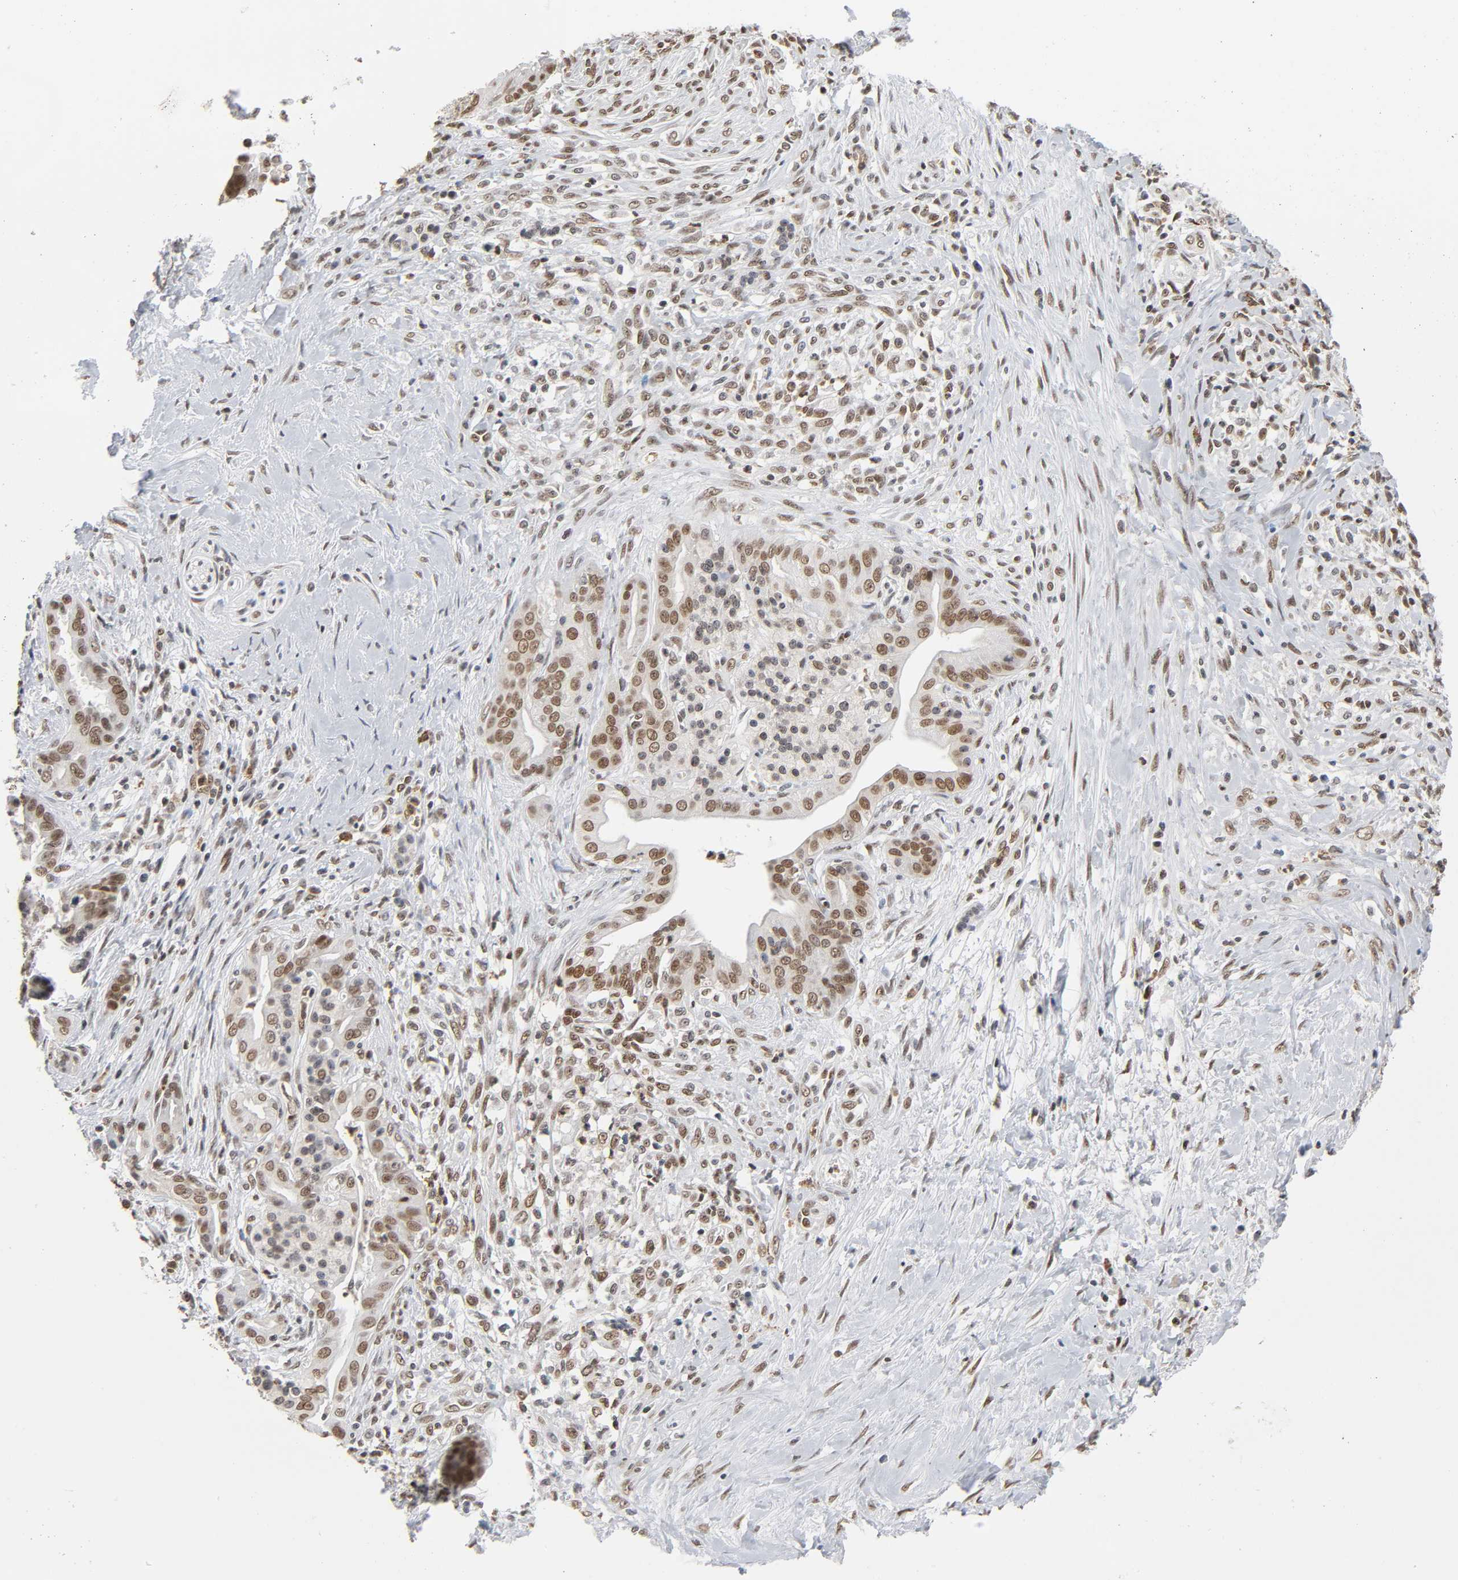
{"staining": {"intensity": "moderate", "quantity": ">75%", "location": "nuclear"}, "tissue": "pancreatic cancer", "cell_type": "Tumor cells", "image_type": "cancer", "snomed": [{"axis": "morphology", "description": "Adenocarcinoma, NOS"}, {"axis": "topography", "description": "Pancreas"}], "caption": "Human pancreatic adenocarcinoma stained with a protein marker displays moderate staining in tumor cells.", "gene": "SUMO1", "patient": {"sex": "male", "age": 59}}